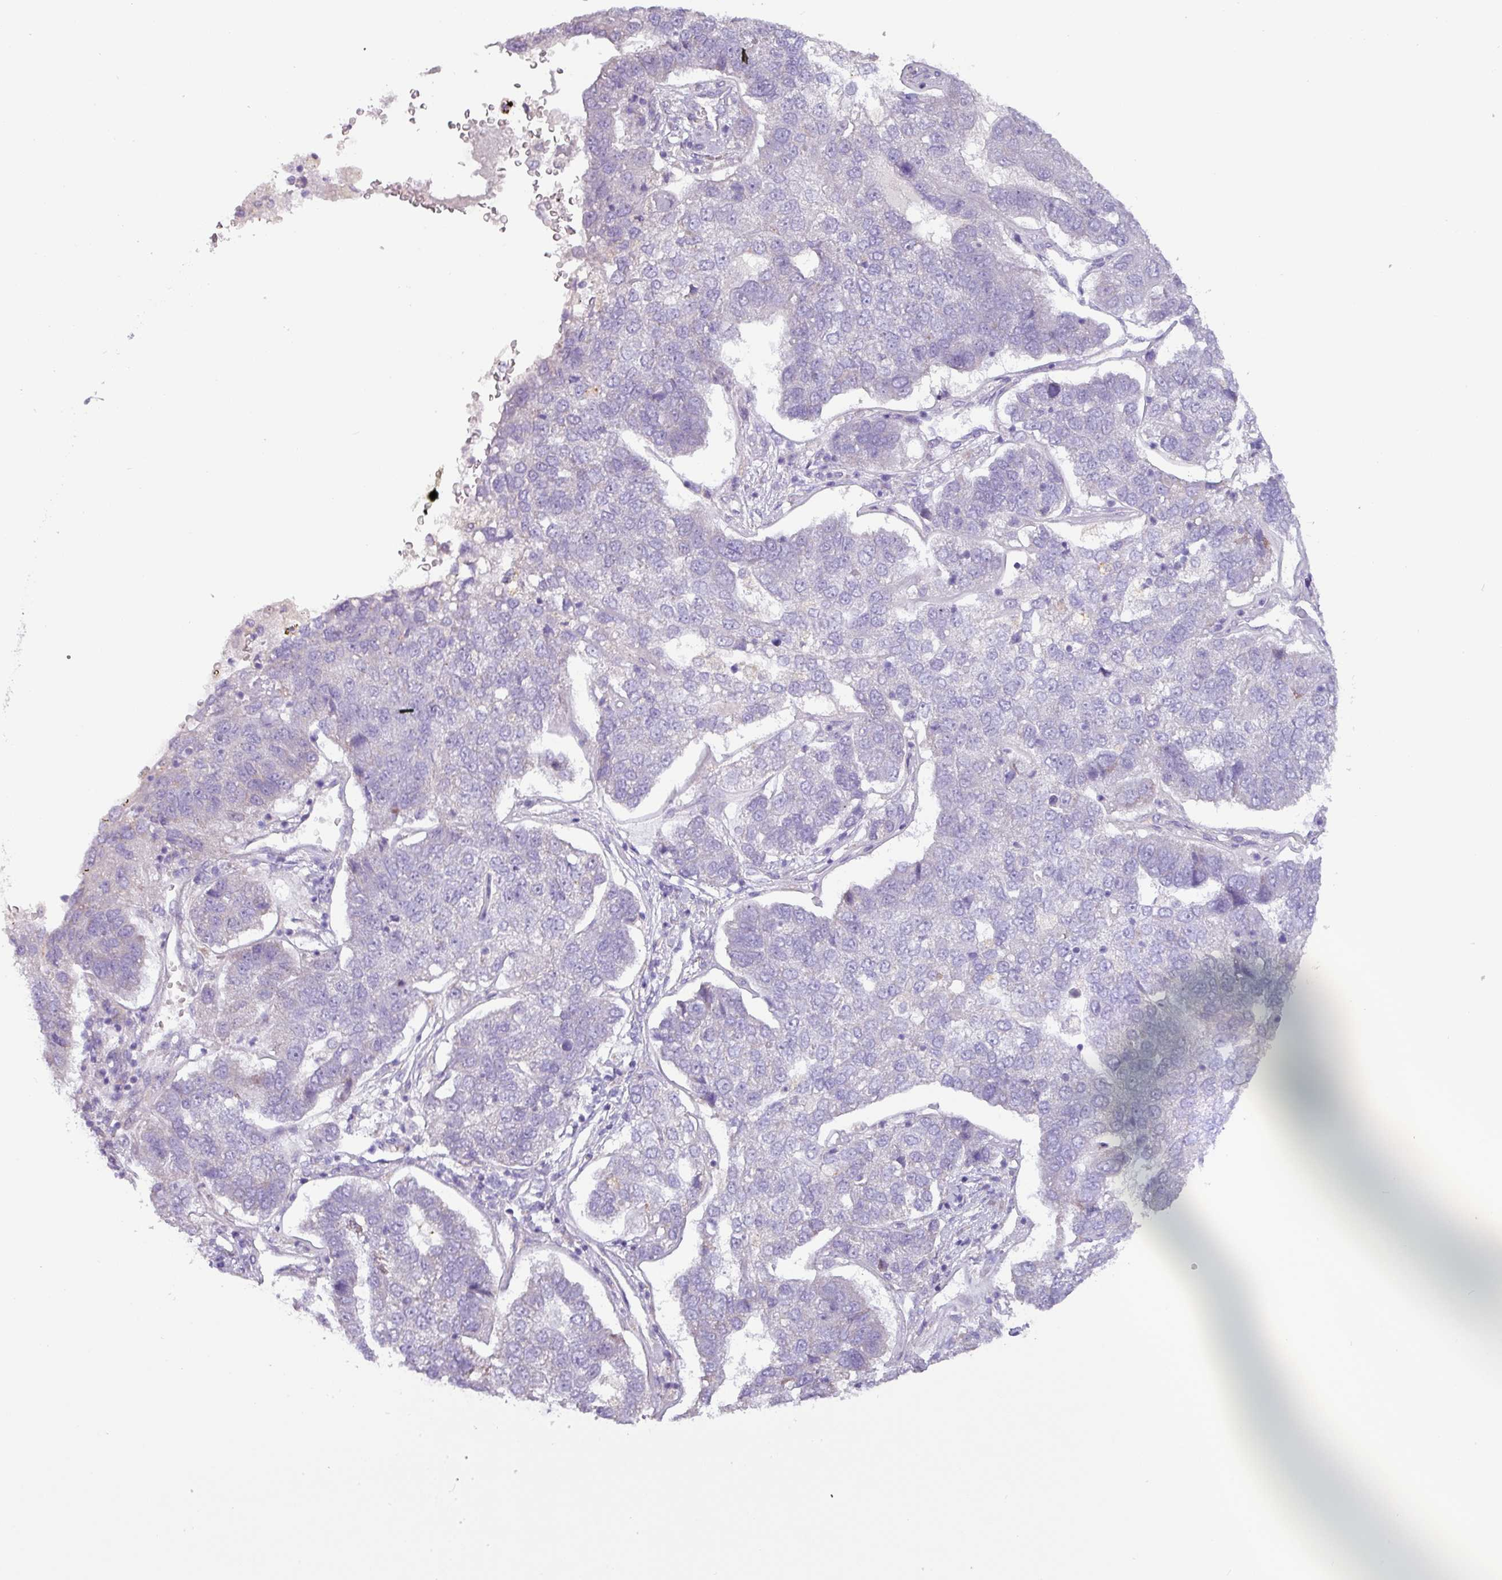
{"staining": {"intensity": "negative", "quantity": "none", "location": "none"}, "tissue": "pancreatic cancer", "cell_type": "Tumor cells", "image_type": "cancer", "snomed": [{"axis": "morphology", "description": "Adenocarcinoma, NOS"}, {"axis": "topography", "description": "Pancreas"}], "caption": "Image shows no significant protein expression in tumor cells of pancreatic cancer.", "gene": "RGS16", "patient": {"sex": "female", "age": 61}}